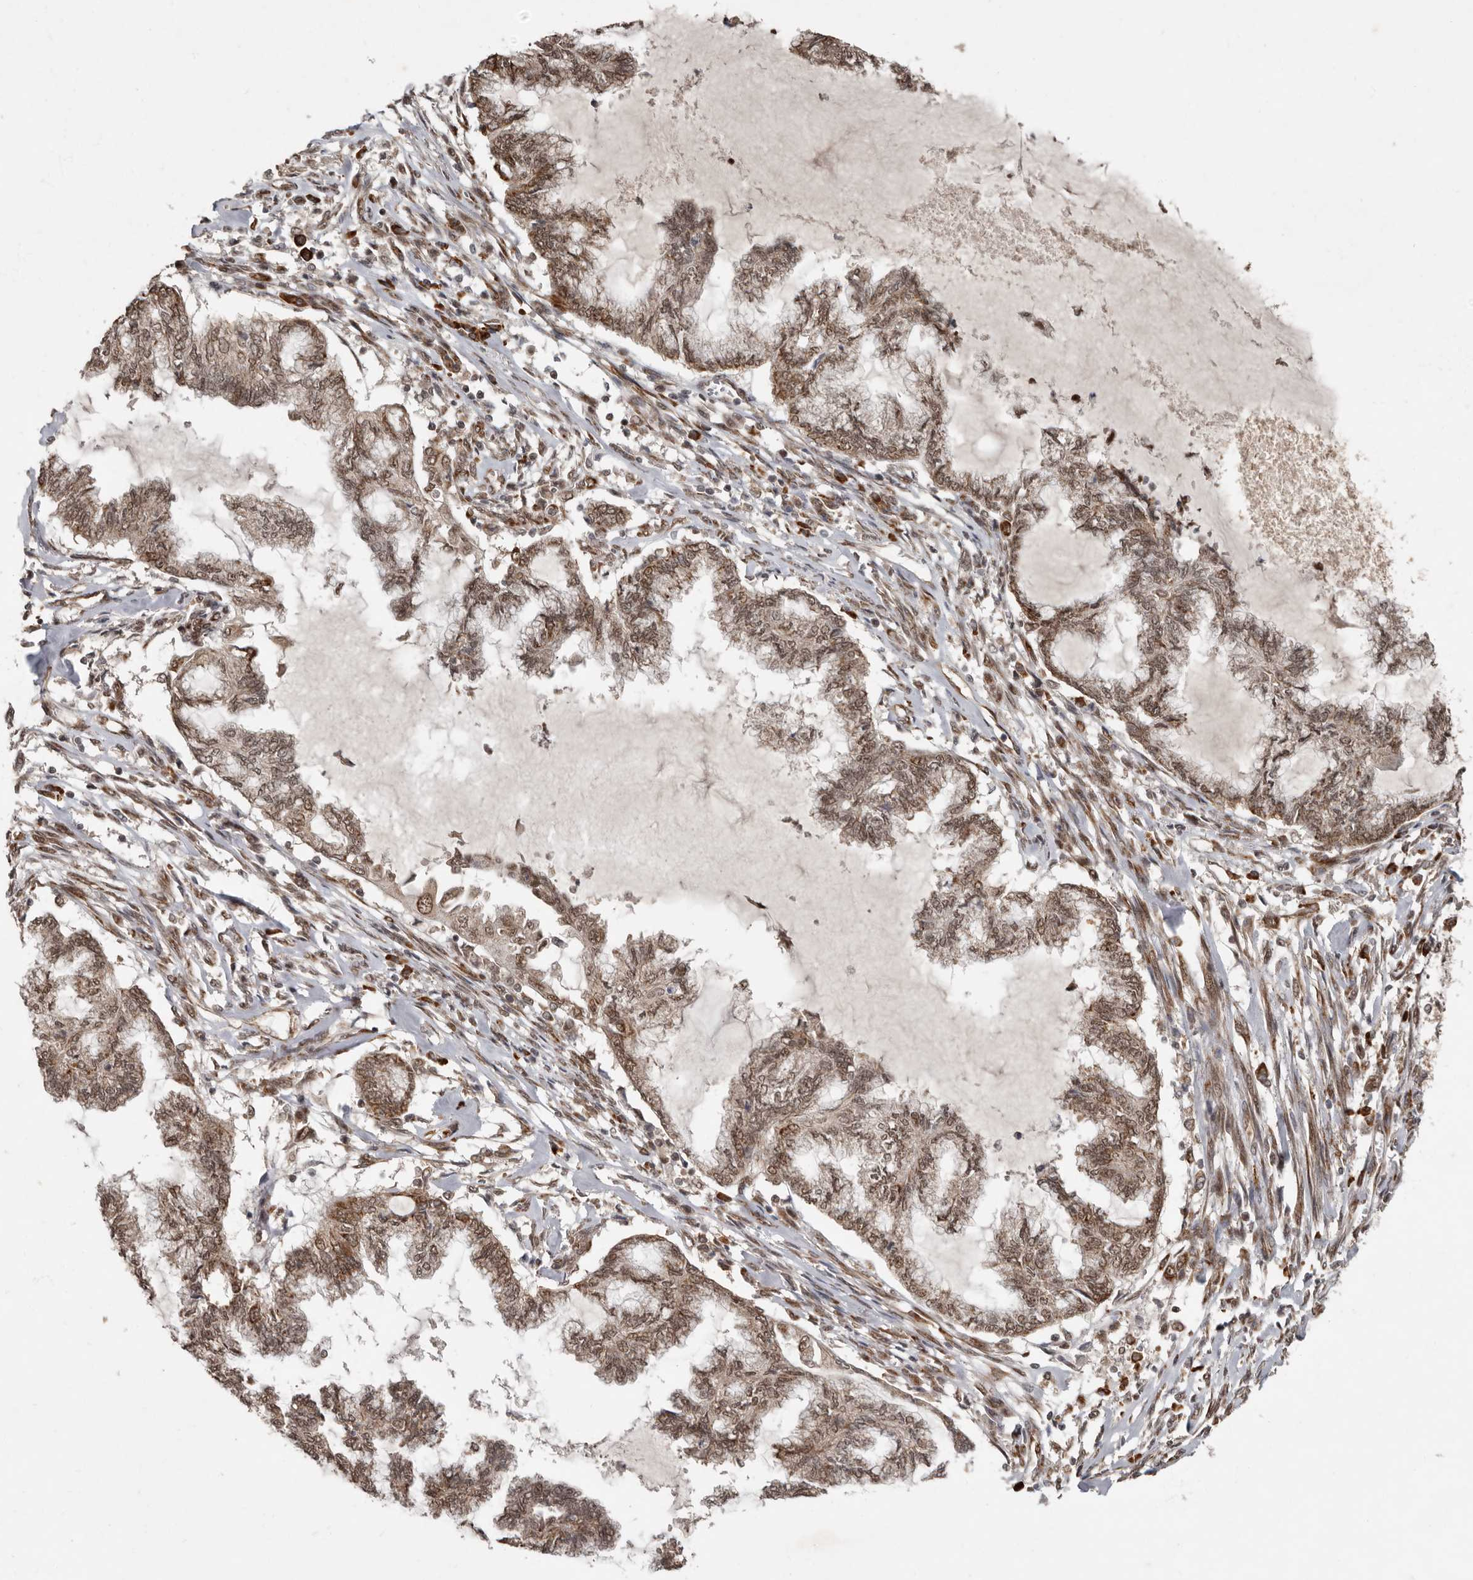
{"staining": {"intensity": "moderate", "quantity": ">75%", "location": "cytoplasmic/membranous,nuclear"}, "tissue": "endometrial cancer", "cell_type": "Tumor cells", "image_type": "cancer", "snomed": [{"axis": "morphology", "description": "Adenocarcinoma, NOS"}, {"axis": "topography", "description": "Endometrium"}], "caption": "Endometrial cancer (adenocarcinoma) stained with immunohistochemistry displays moderate cytoplasmic/membranous and nuclear expression in approximately >75% of tumor cells. (DAB (3,3'-diaminobenzidine) = brown stain, brightfield microscopy at high magnification).", "gene": "LRGUK", "patient": {"sex": "female", "age": 86}}